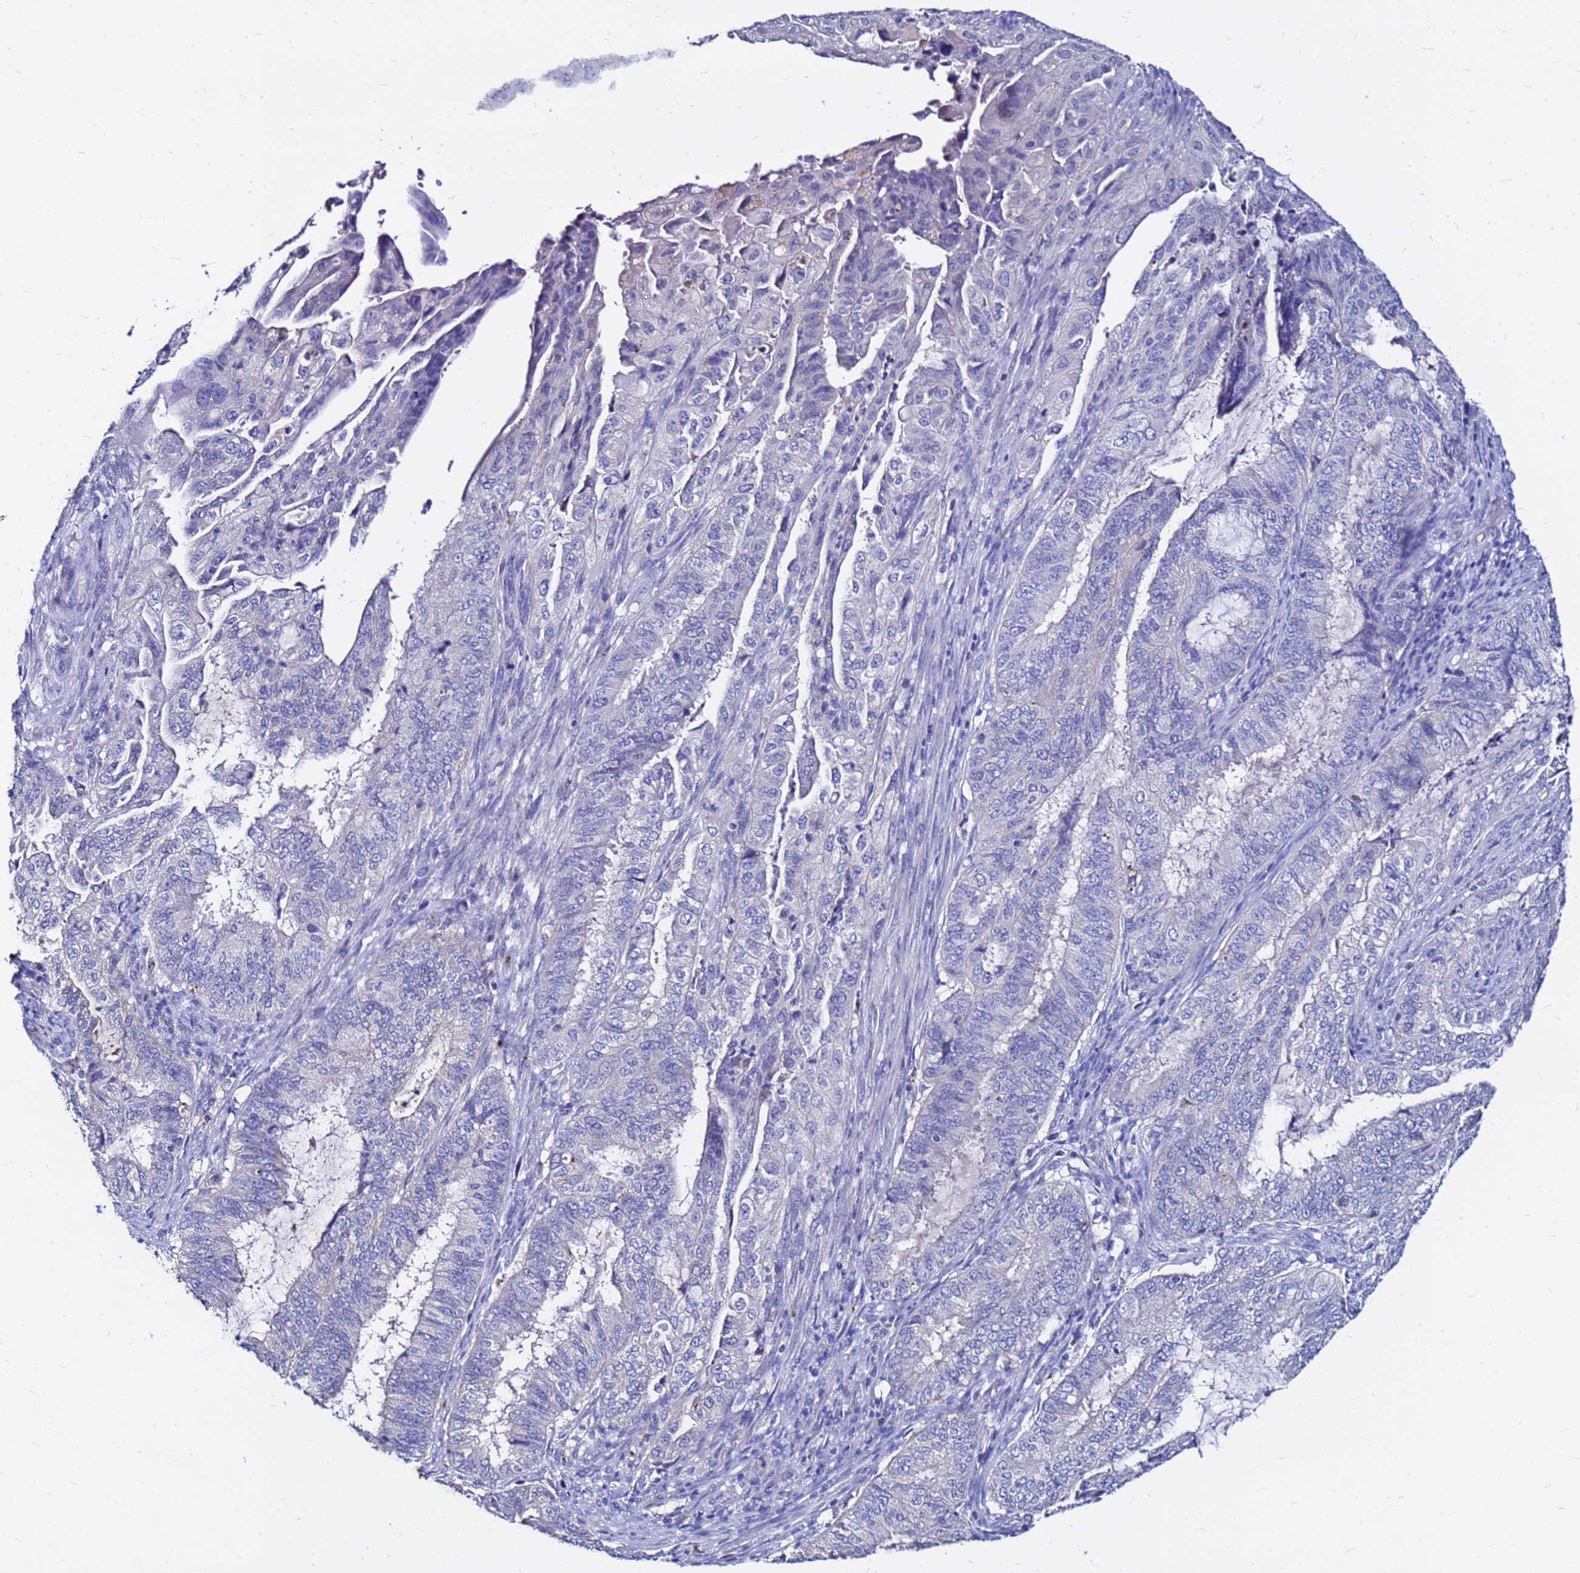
{"staining": {"intensity": "negative", "quantity": "none", "location": "none"}, "tissue": "endometrial cancer", "cell_type": "Tumor cells", "image_type": "cancer", "snomed": [{"axis": "morphology", "description": "Adenocarcinoma, NOS"}, {"axis": "topography", "description": "Endometrium"}], "caption": "Image shows no significant protein expression in tumor cells of endometrial cancer (adenocarcinoma).", "gene": "FAM183A", "patient": {"sex": "female", "age": 51}}